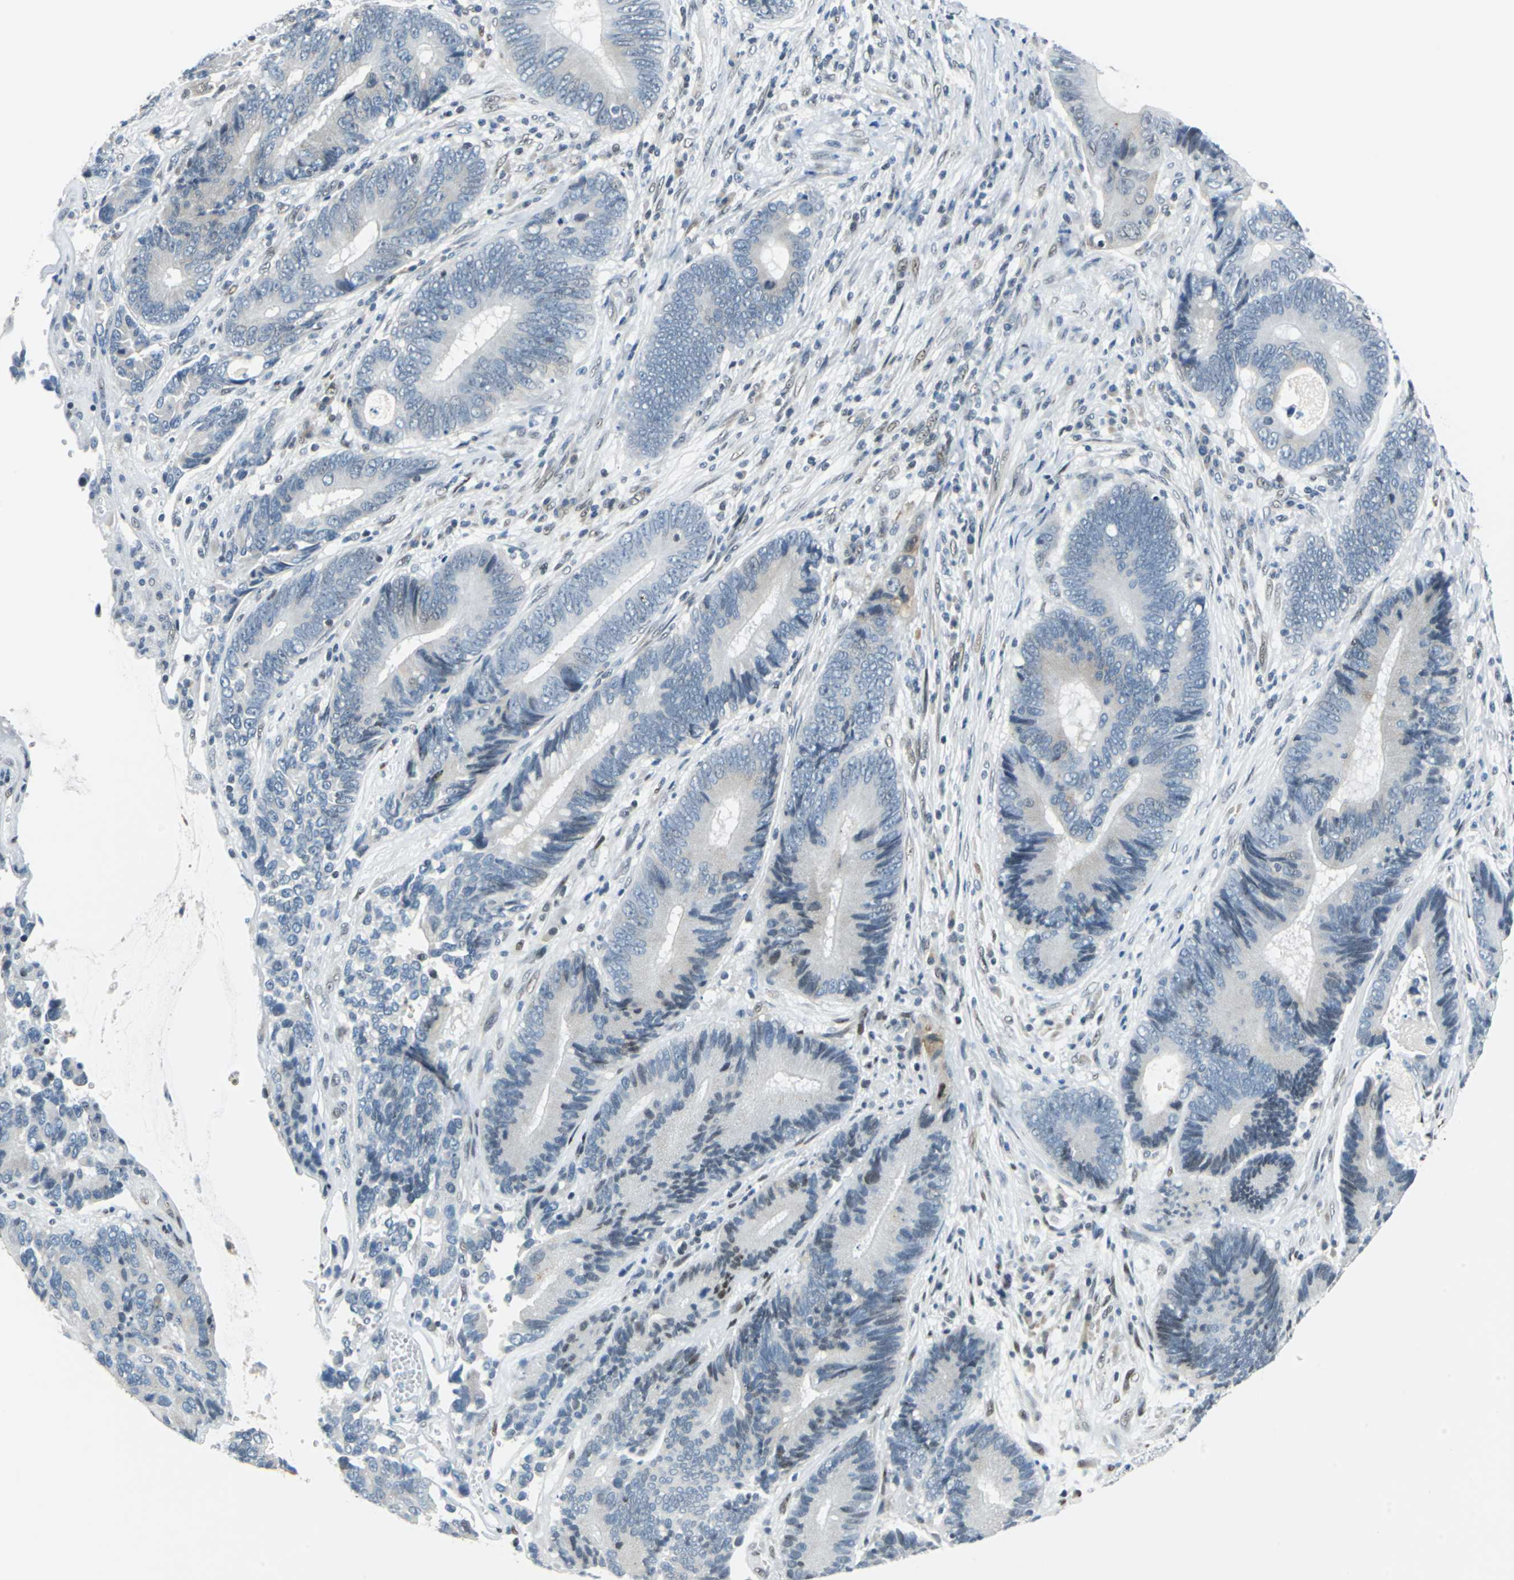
{"staining": {"intensity": "negative", "quantity": "none", "location": "none"}, "tissue": "colorectal cancer", "cell_type": "Tumor cells", "image_type": "cancer", "snomed": [{"axis": "morphology", "description": "Adenocarcinoma, NOS"}, {"axis": "topography", "description": "Colon"}], "caption": "Immunohistochemistry (IHC) histopathology image of neoplastic tissue: human adenocarcinoma (colorectal) stained with DAB (3,3'-diaminobenzidine) shows no significant protein staining in tumor cells. (DAB (3,3'-diaminobenzidine) immunohistochemistry (IHC) with hematoxylin counter stain).", "gene": "HCFC2", "patient": {"sex": "female", "age": 78}}